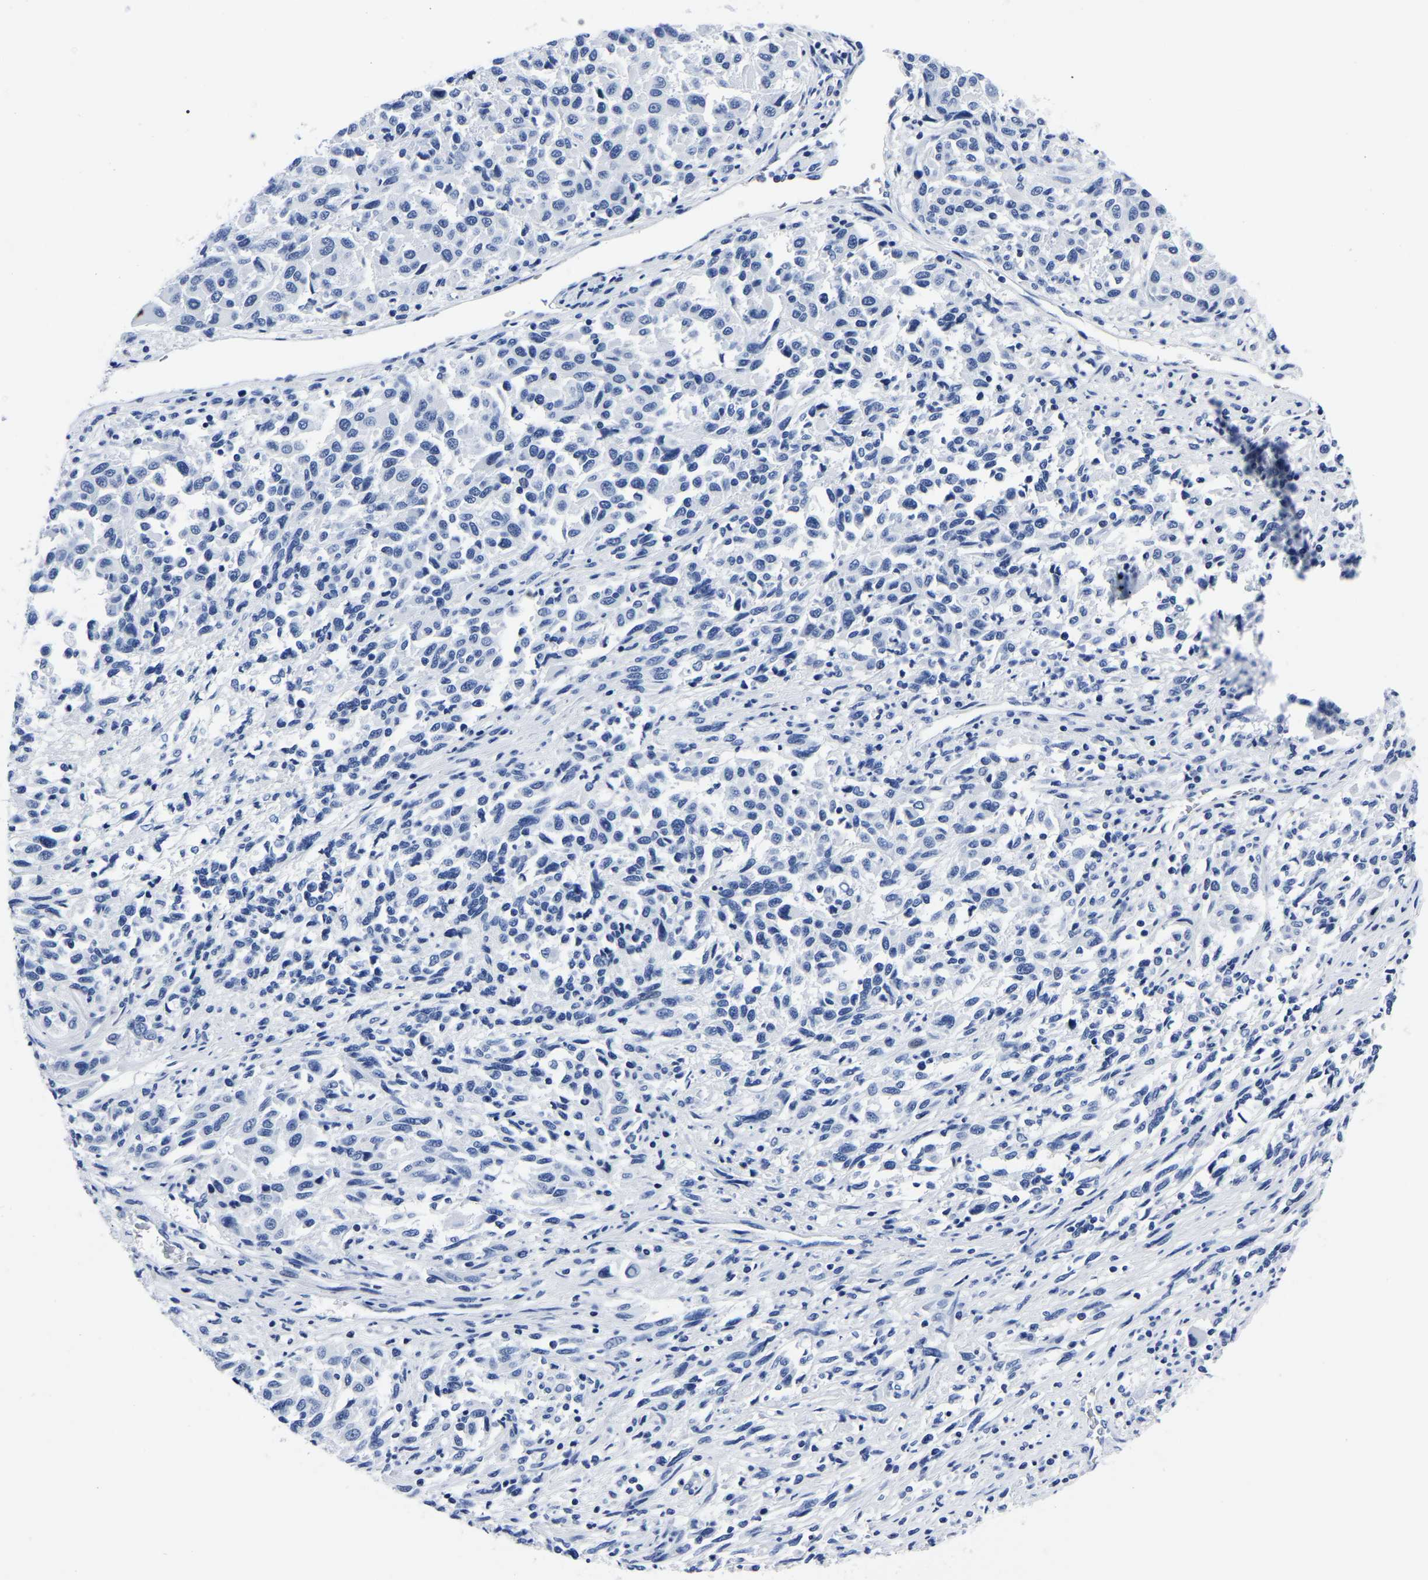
{"staining": {"intensity": "negative", "quantity": "none", "location": "none"}, "tissue": "melanoma", "cell_type": "Tumor cells", "image_type": "cancer", "snomed": [{"axis": "morphology", "description": "Malignant melanoma, Metastatic site"}, {"axis": "topography", "description": "Lymph node"}], "caption": "A photomicrograph of human malignant melanoma (metastatic site) is negative for staining in tumor cells.", "gene": "IMPG2", "patient": {"sex": "male", "age": 61}}